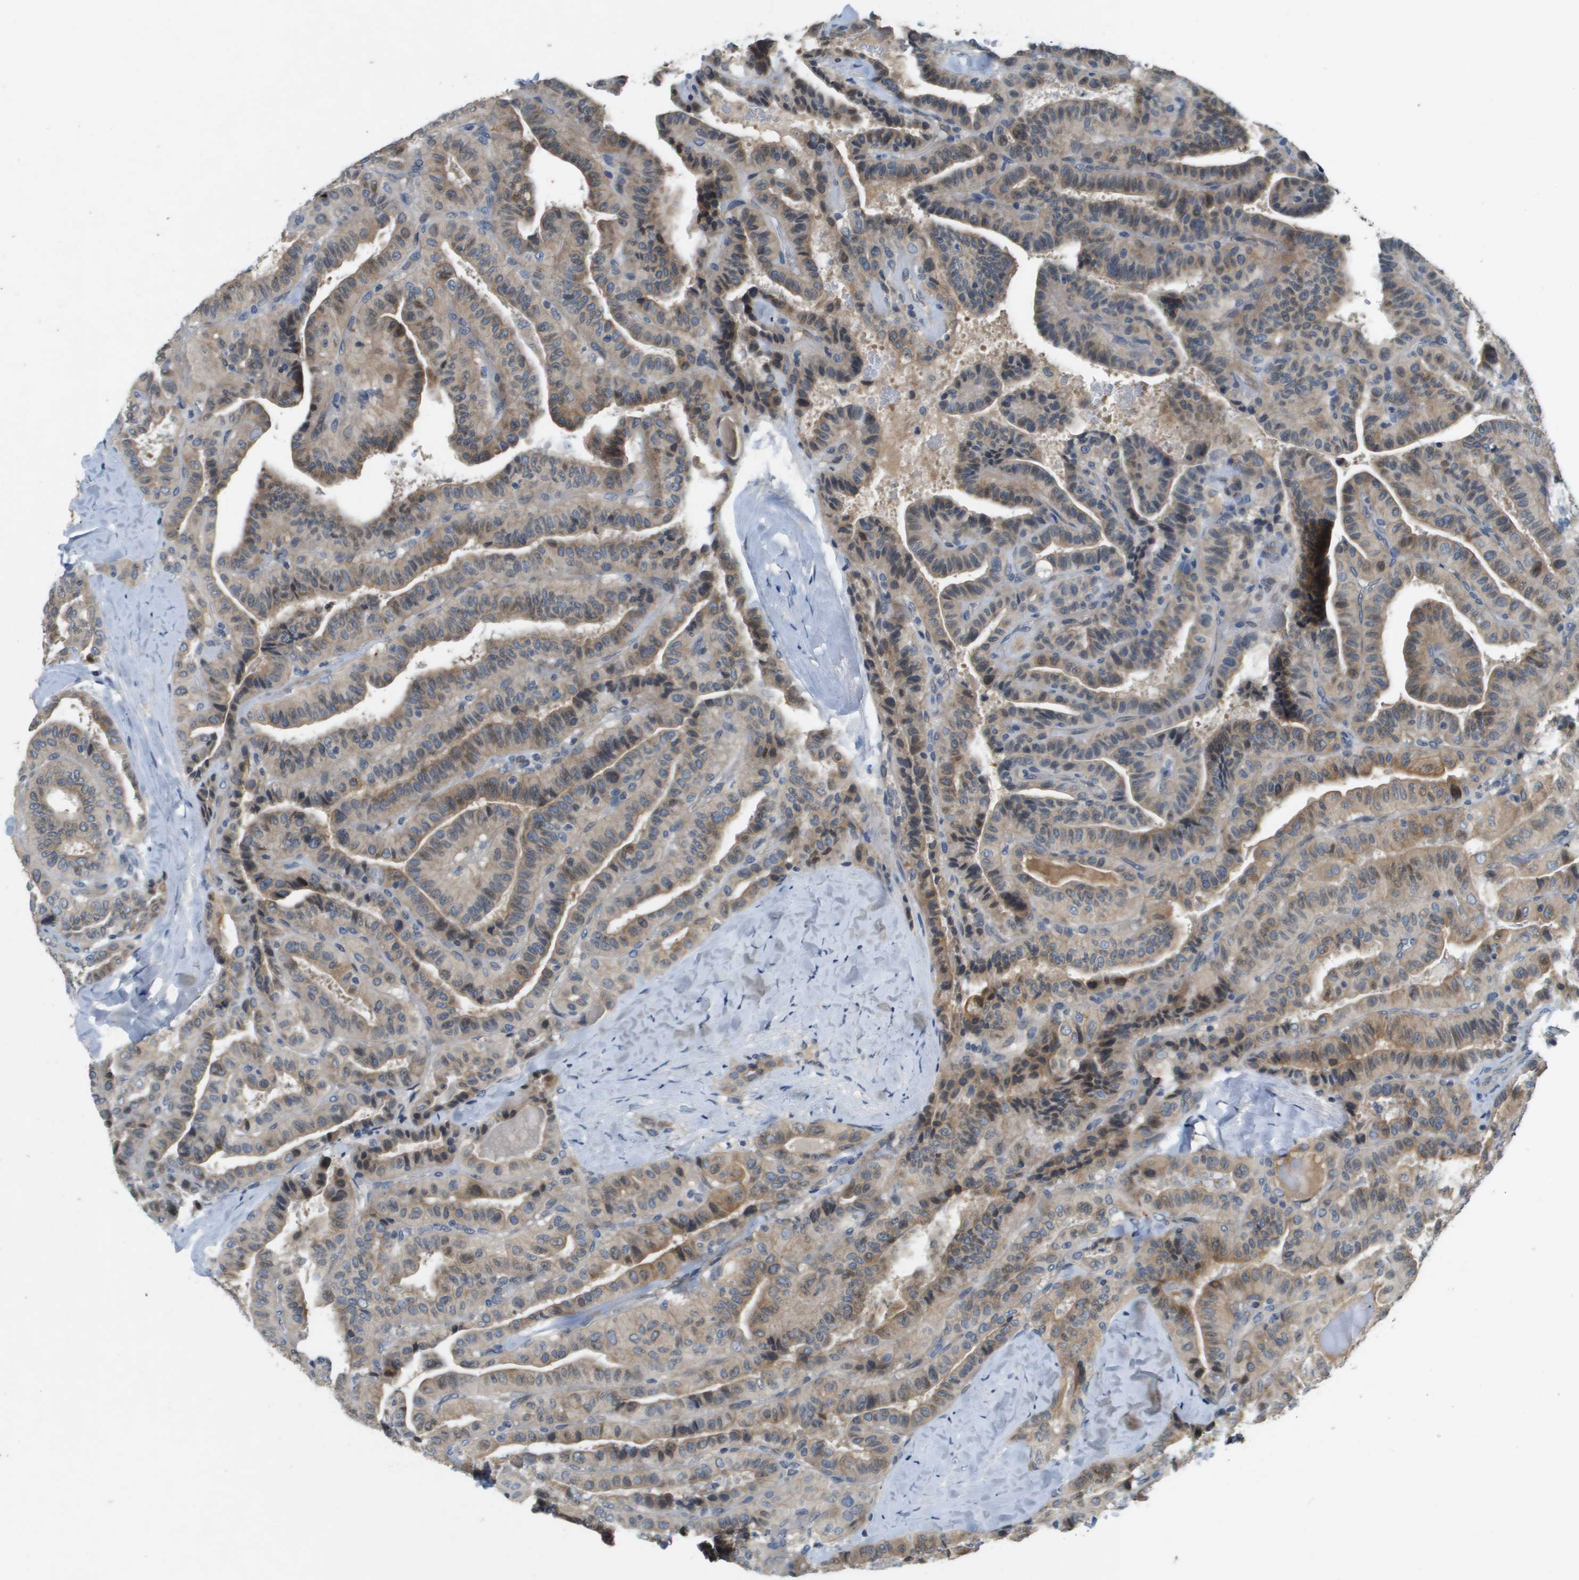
{"staining": {"intensity": "weak", "quantity": ">75%", "location": "cytoplasmic/membranous"}, "tissue": "thyroid cancer", "cell_type": "Tumor cells", "image_type": "cancer", "snomed": [{"axis": "morphology", "description": "Papillary adenocarcinoma, NOS"}, {"axis": "topography", "description": "Thyroid gland"}], "caption": "Immunohistochemistry (IHC) histopathology image of neoplastic tissue: papillary adenocarcinoma (thyroid) stained using IHC demonstrates low levels of weak protein expression localized specifically in the cytoplasmic/membranous of tumor cells, appearing as a cytoplasmic/membranous brown color.", "gene": "PGAP3", "patient": {"sex": "male", "age": 77}}